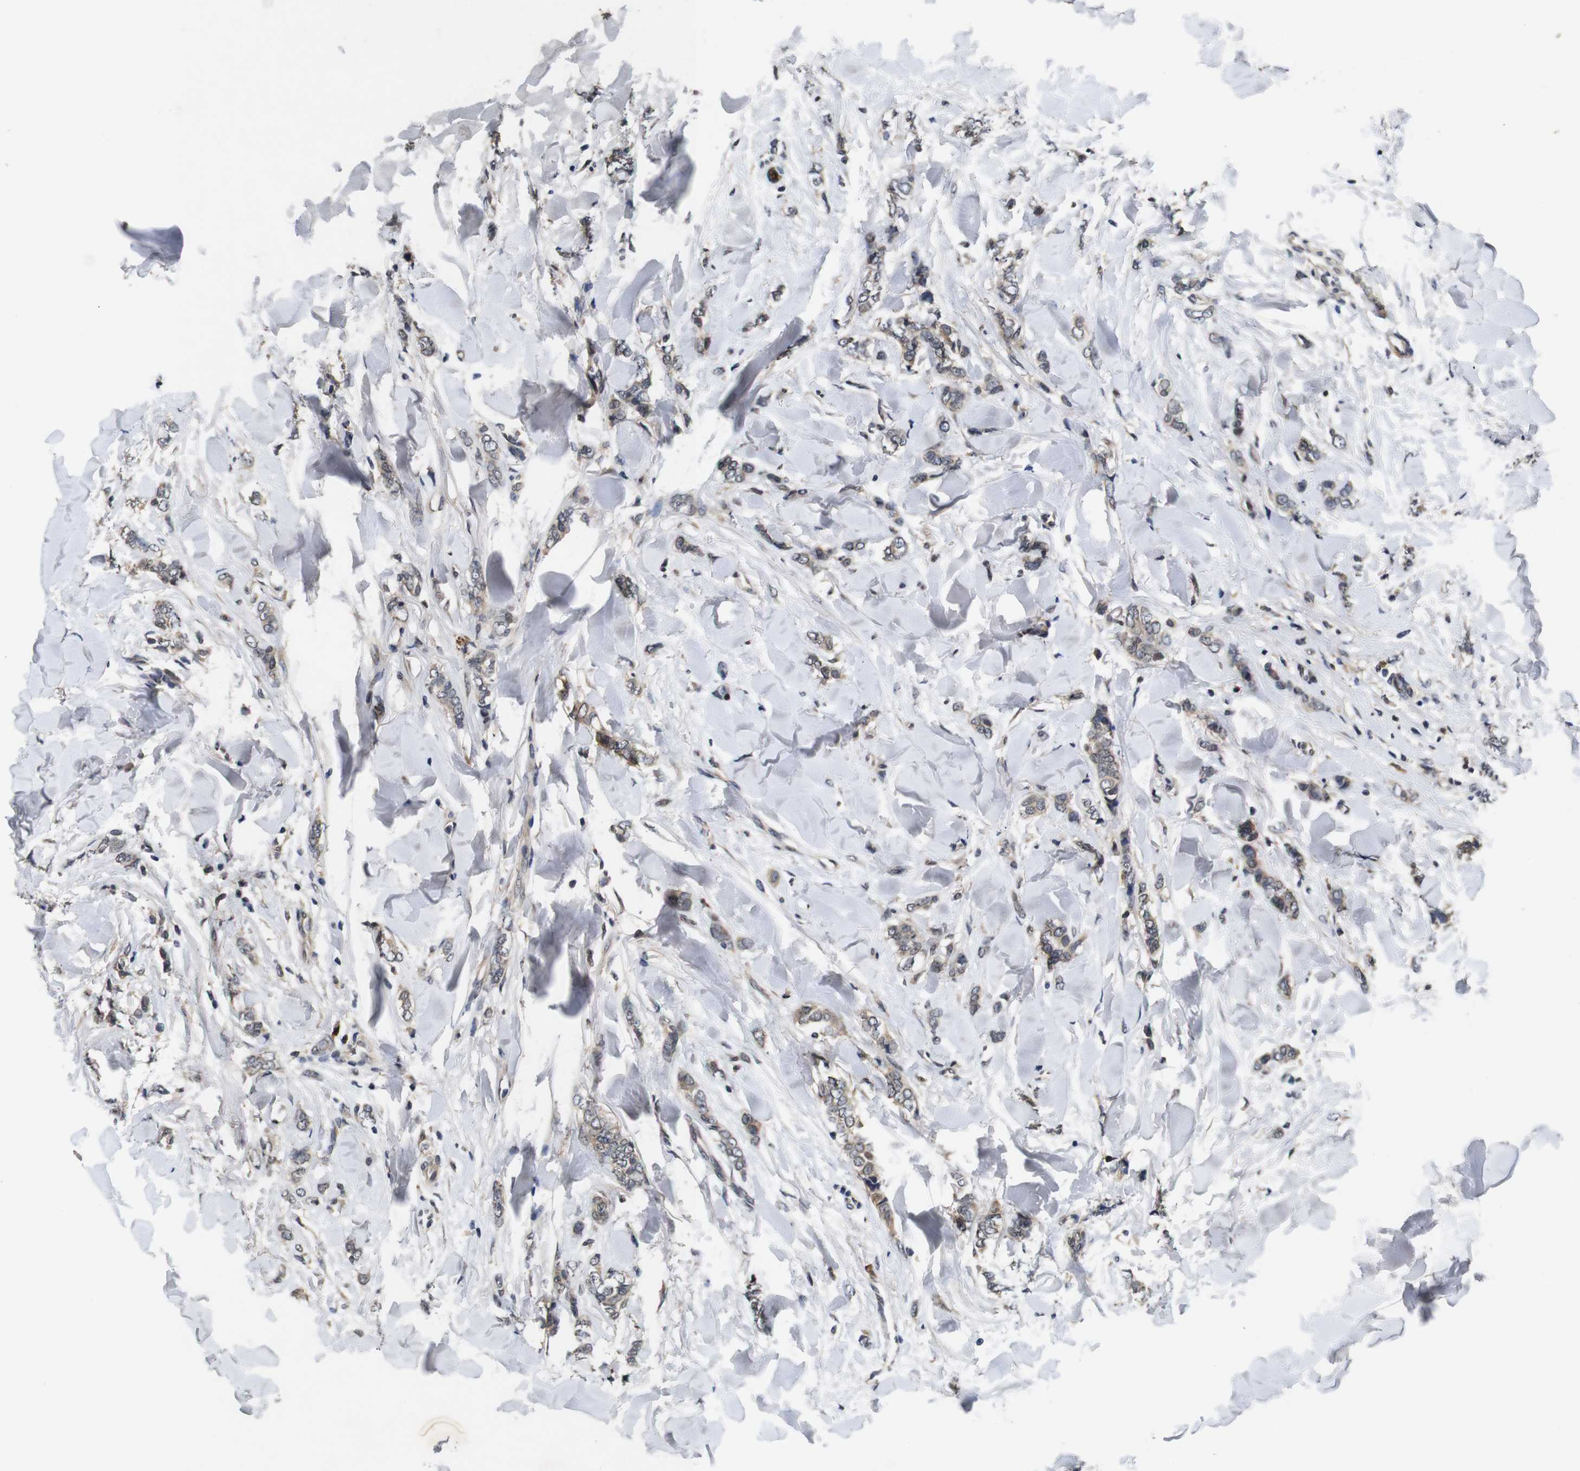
{"staining": {"intensity": "weak", "quantity": ">75%", "location": "cytoplasmic/membranous"}, "tissue": "breast cancer", "cell_type": "Tumor cells", "image_type": "cancer", "snomed": [{"axis": "morphology", "description": "Lobular carcinoma"}, {"axis": "topography", "description": "Skin"}, {"axis": "topography", "description": "Breast"}], "caption": "Breast cancer (lobular carcinoma) tissue exhibits weak cytoplasmic/membranous expression in approximately >75% of tumor cells", "gene": "ZBTB46", "patient": {"sex": "female", "age": 46}}